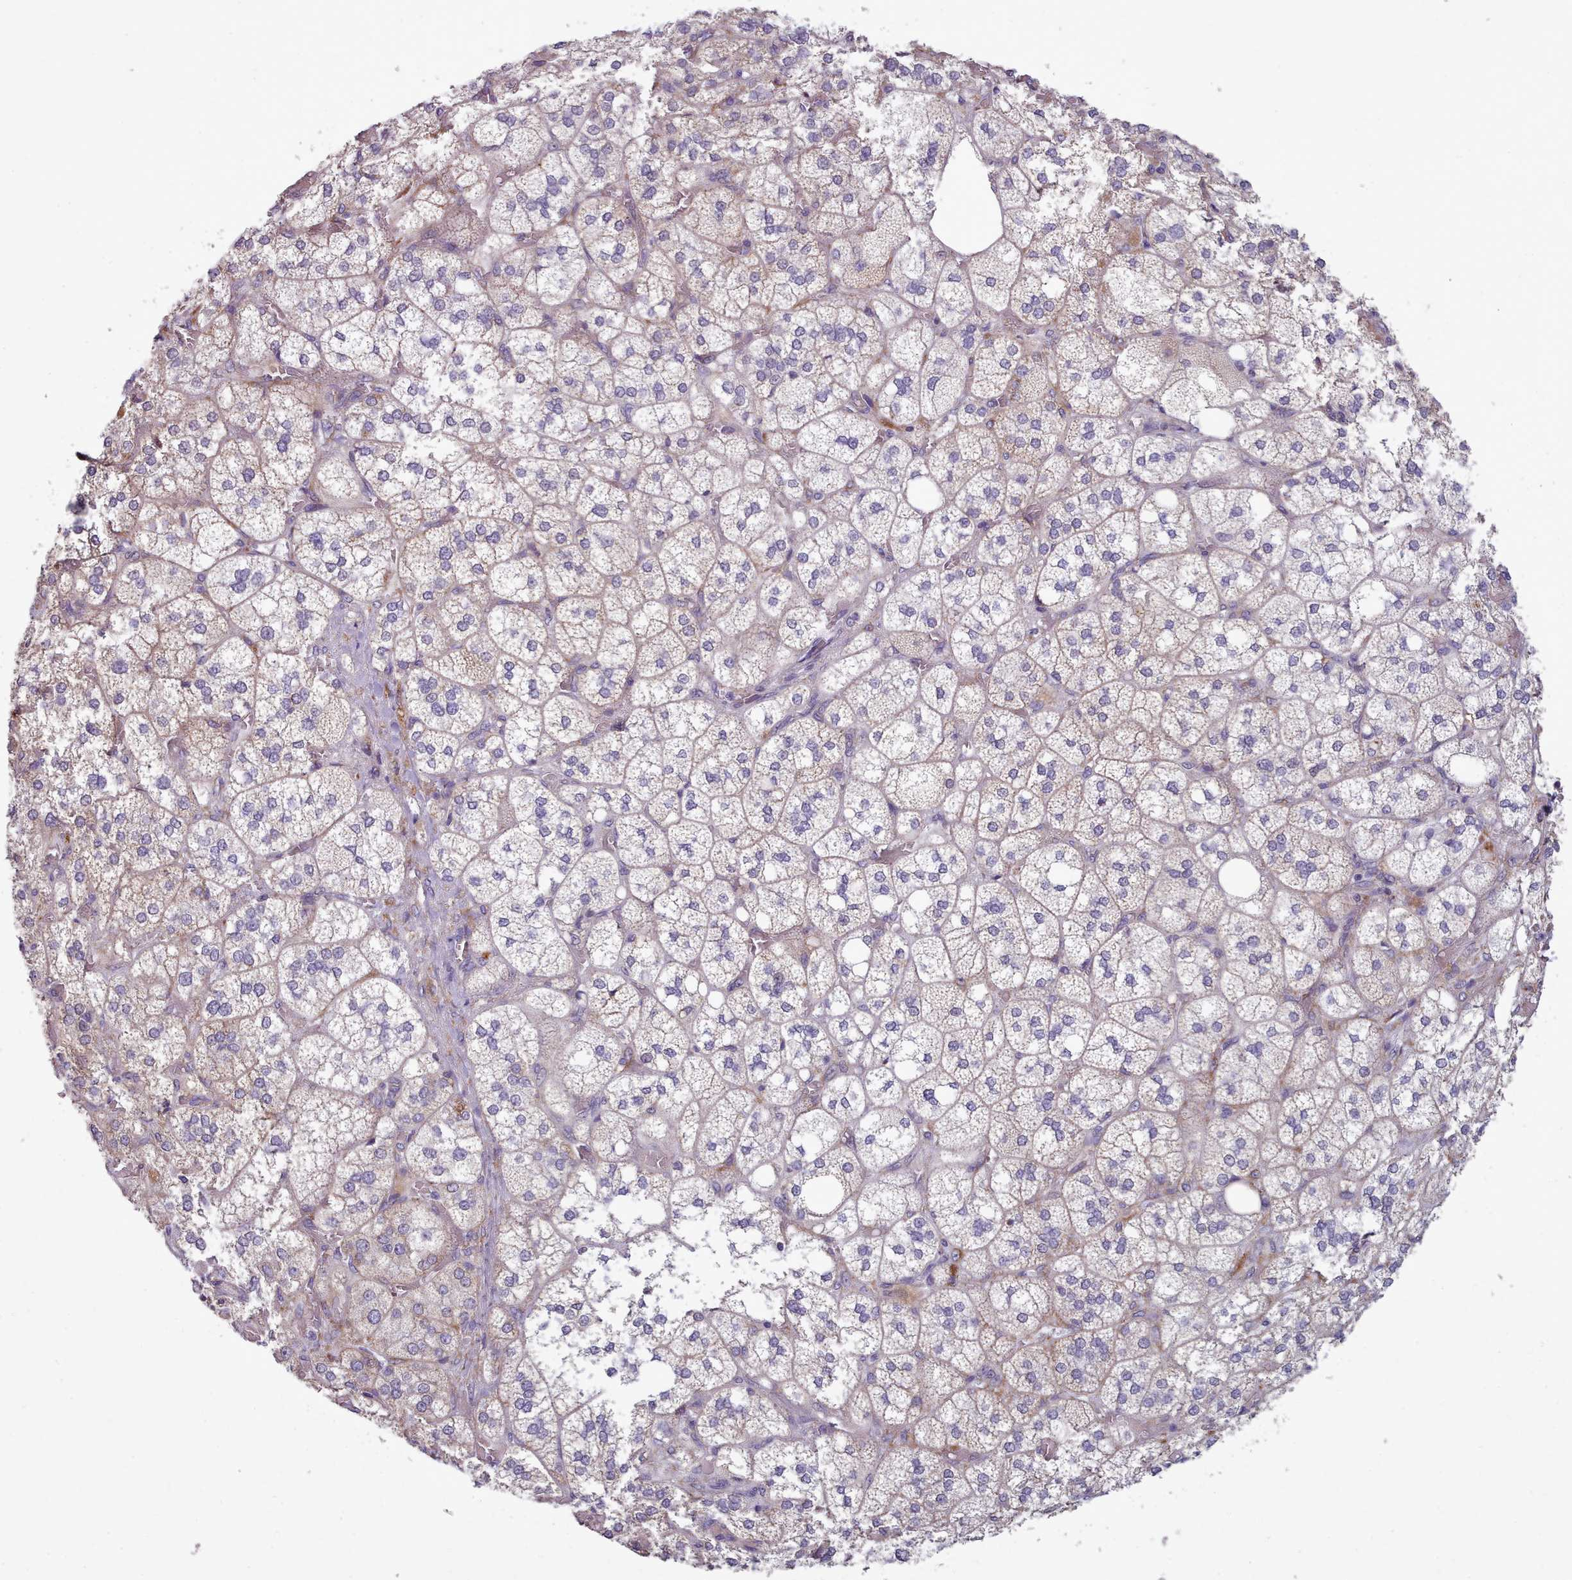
{"staining": {"intensity": "moderate", "quantity": "25%-75%", "location": "cytoplasmic/membranous"}, "tissue": "adrenal gland", "cell_type": "Glandular cells", "image_type": "normal", "snomed": [{"axis": "morphology", "description": "Normal tissue, NOS"}, {"axis": "topography", "description": "Adrenal gland"}], "caption": "Immunohistochemistry (IHC) image of benign adrenal gland stained for a protein (brown), which demonstrates medium levels of moderate cytoplasmic/membranous staining in about 25%-75% of glandular cells.", "gene": "FKBP10", "patient": {"sex": "male", "age": 61}}